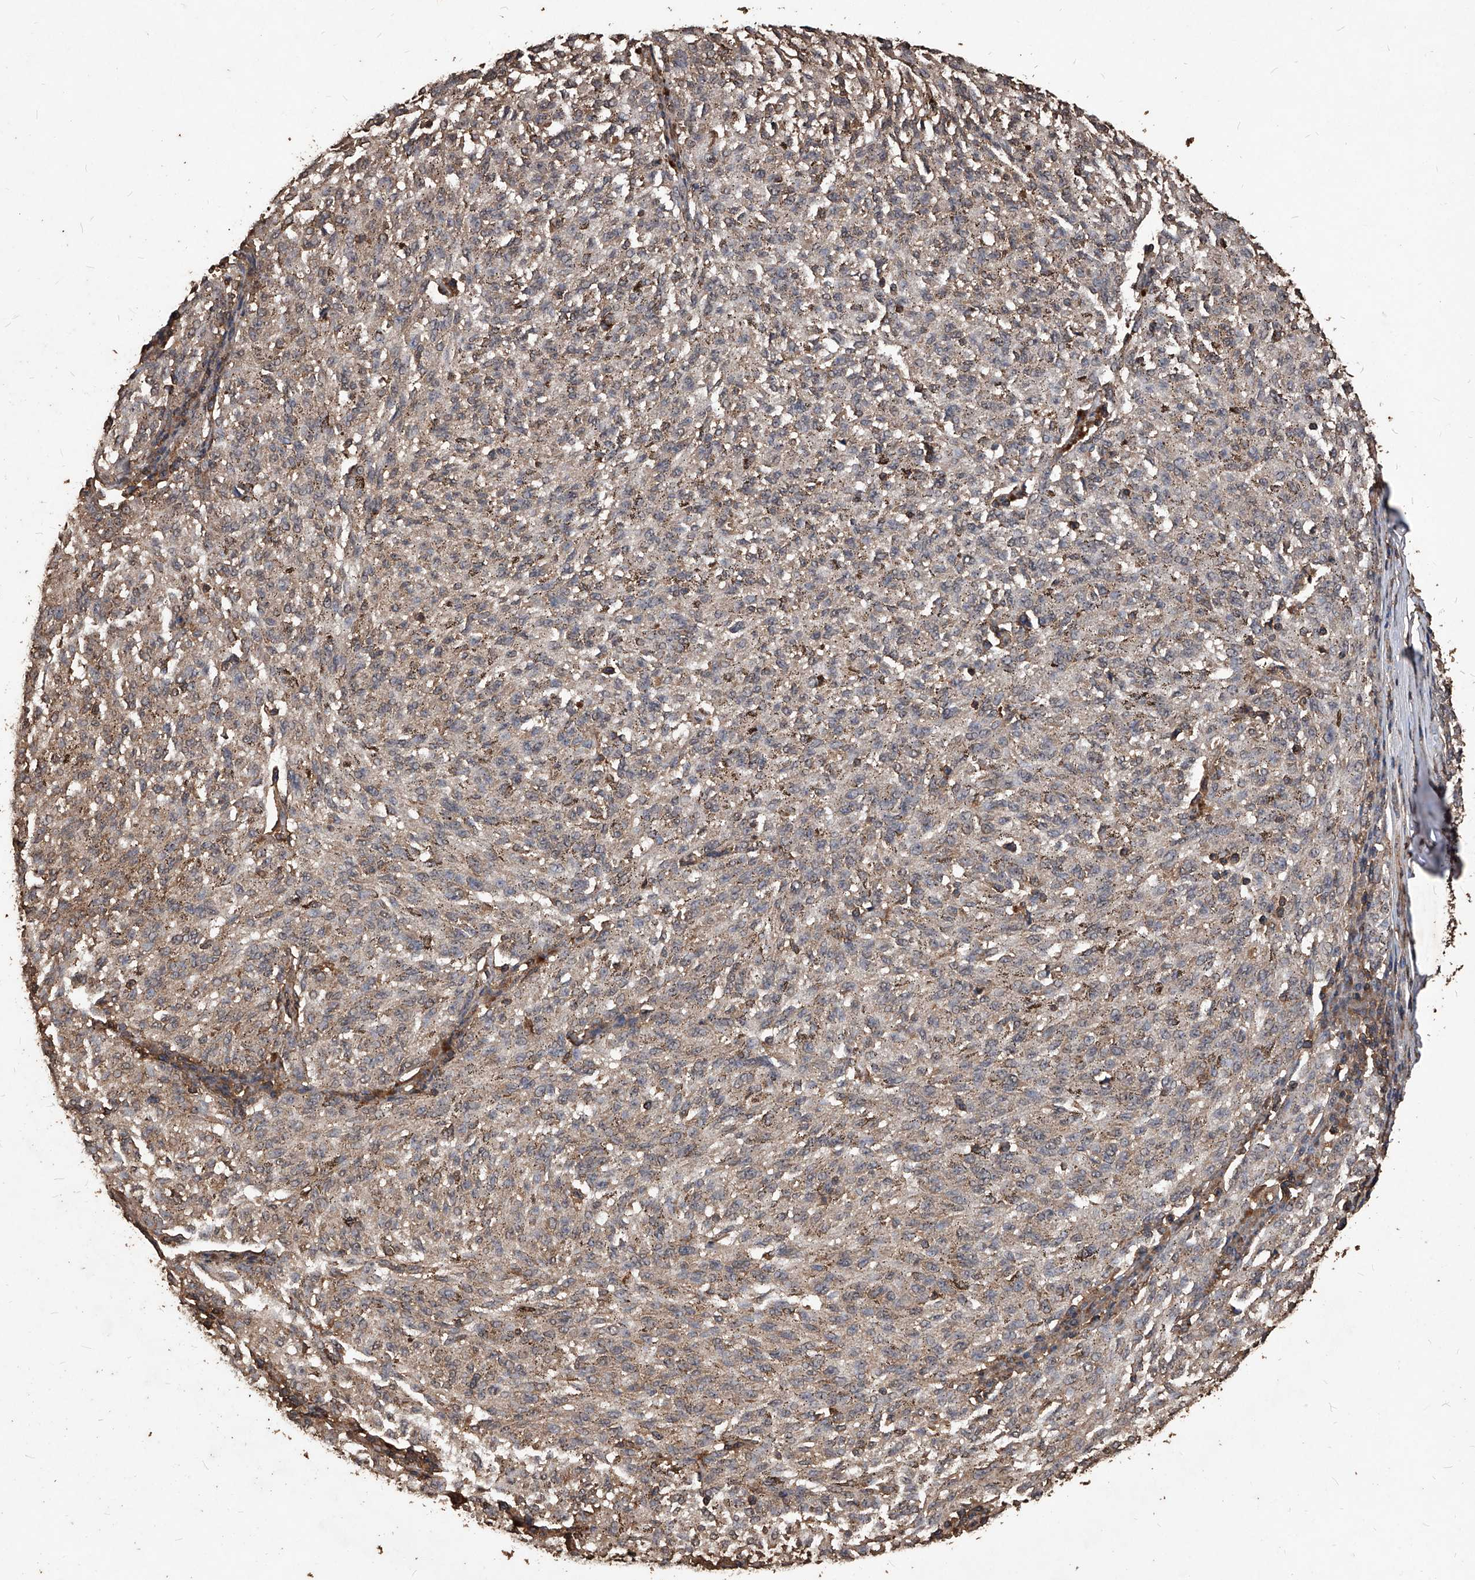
{"staining": {"intensity": "negative", "quantity": "none", "location": "none"}, "tissue": "melanoma", "cell_type": "Tumor cells", "image_type": "cancer", "snomed": [{"axis": "morphology", "description": "Malignant melanoma, NOS"}, {"axis": "topography", "description": "Skin"}], "caption": "Immunohistochemistry histopathology image of neoplastic tissue: human melanoma stained with DAB (3,3'-diaminobenzidine) reveals no significant protein staining in tumor cells.", "gene": "UCP2", "patient": {"sex": "female", "age": 72}}